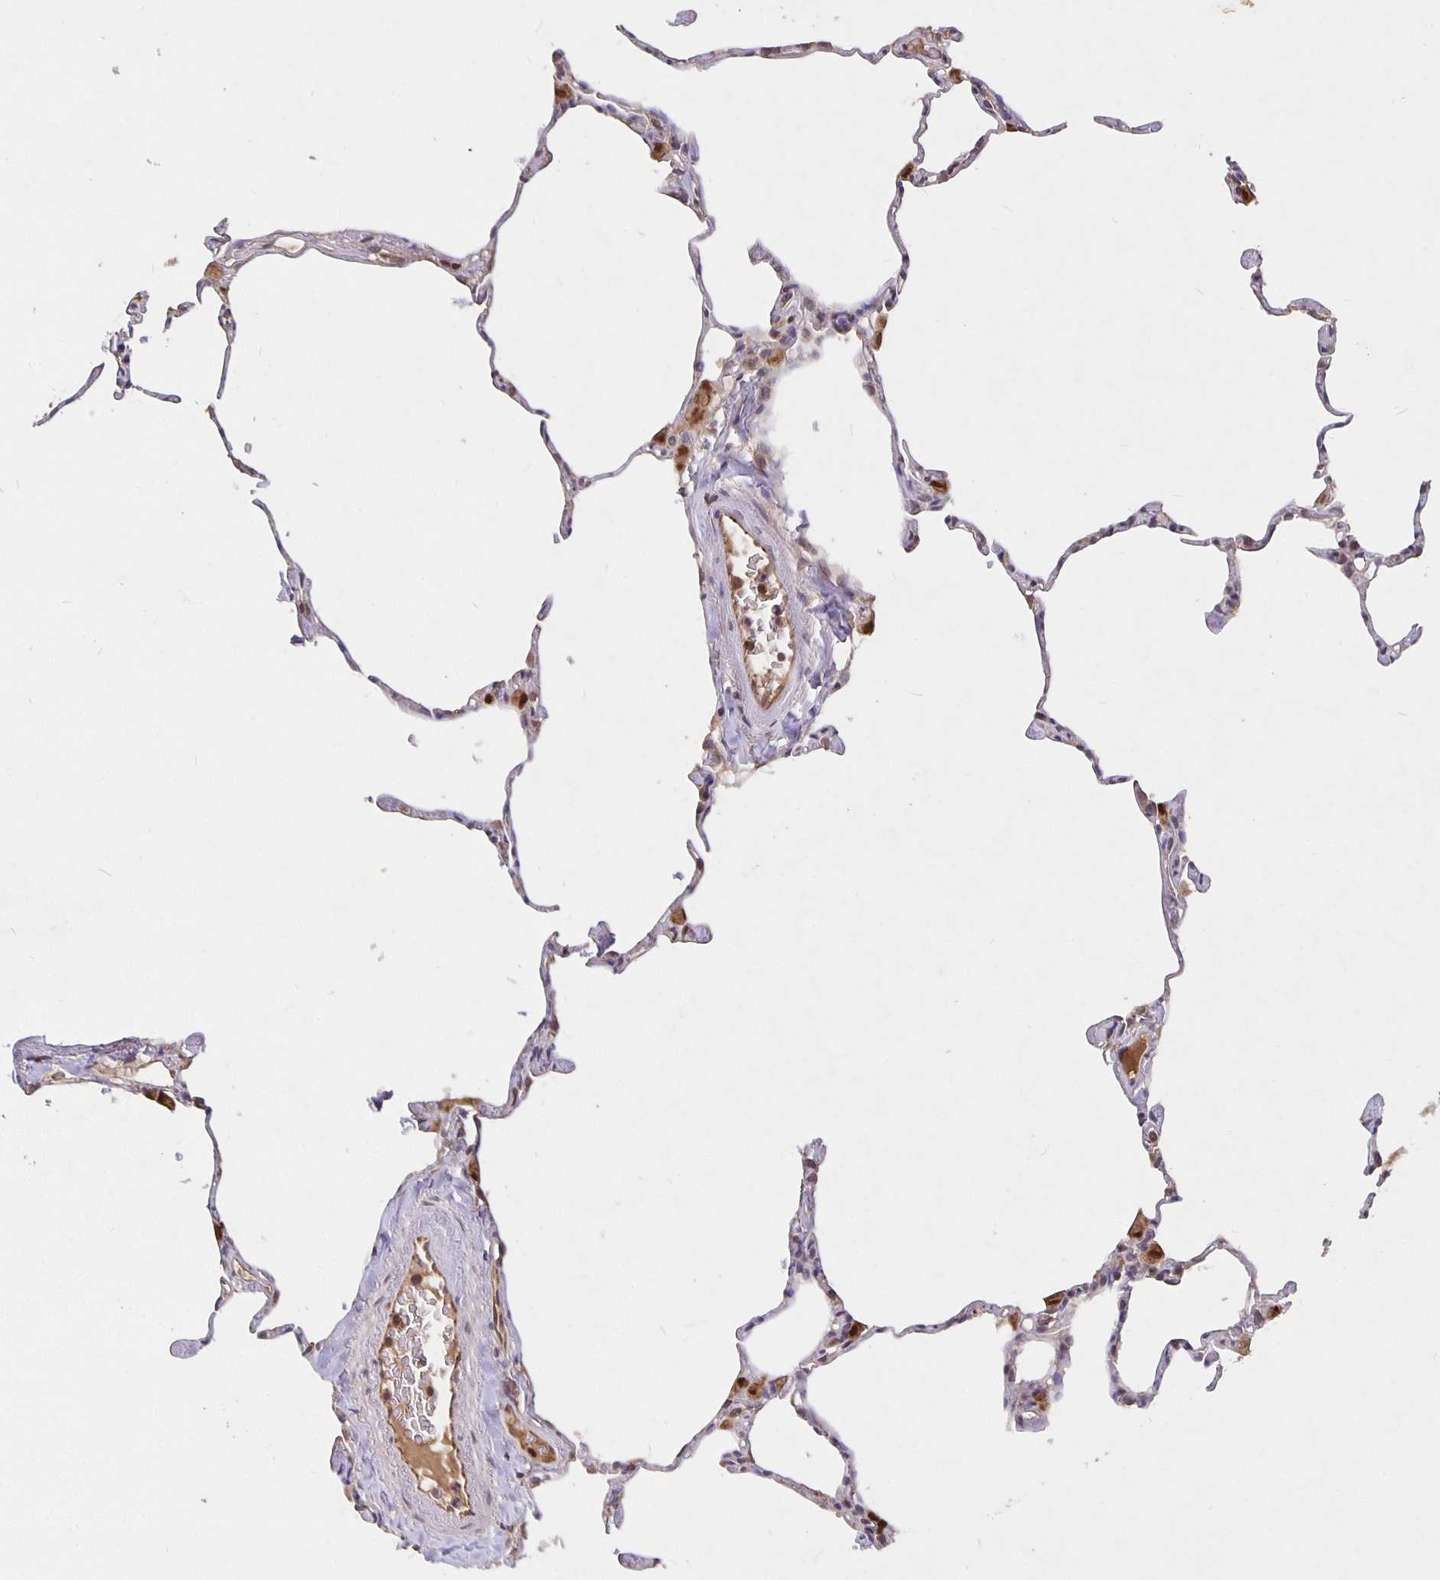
{"staining": {"intensity": "weak", "quantity": "25%-75%", "location": "cytoplasmic/membranous"}, "tissue": "lung", "cell_type": "Alveolar cells", "image_type": "normal", "snomed": [{"axis": "morphology", "description": "Normal tissue, NOS"}, {"axis": "topography", "description": "Lung"}], "caption": "Normal lung was stained to show a protein in brown. There is low levels of weak cytoplasmic/membranous positivity in about 25%-75% of alveolar cells. The staining was performed using DAB (3,3'-diaminobenzidine) to visualize the protein expression in brown, while the nuclei were stained in blue with hematoxylin (Magnification: 20x).", "gene": "NOG", "patient": {"sex": "male", "age": 65}}